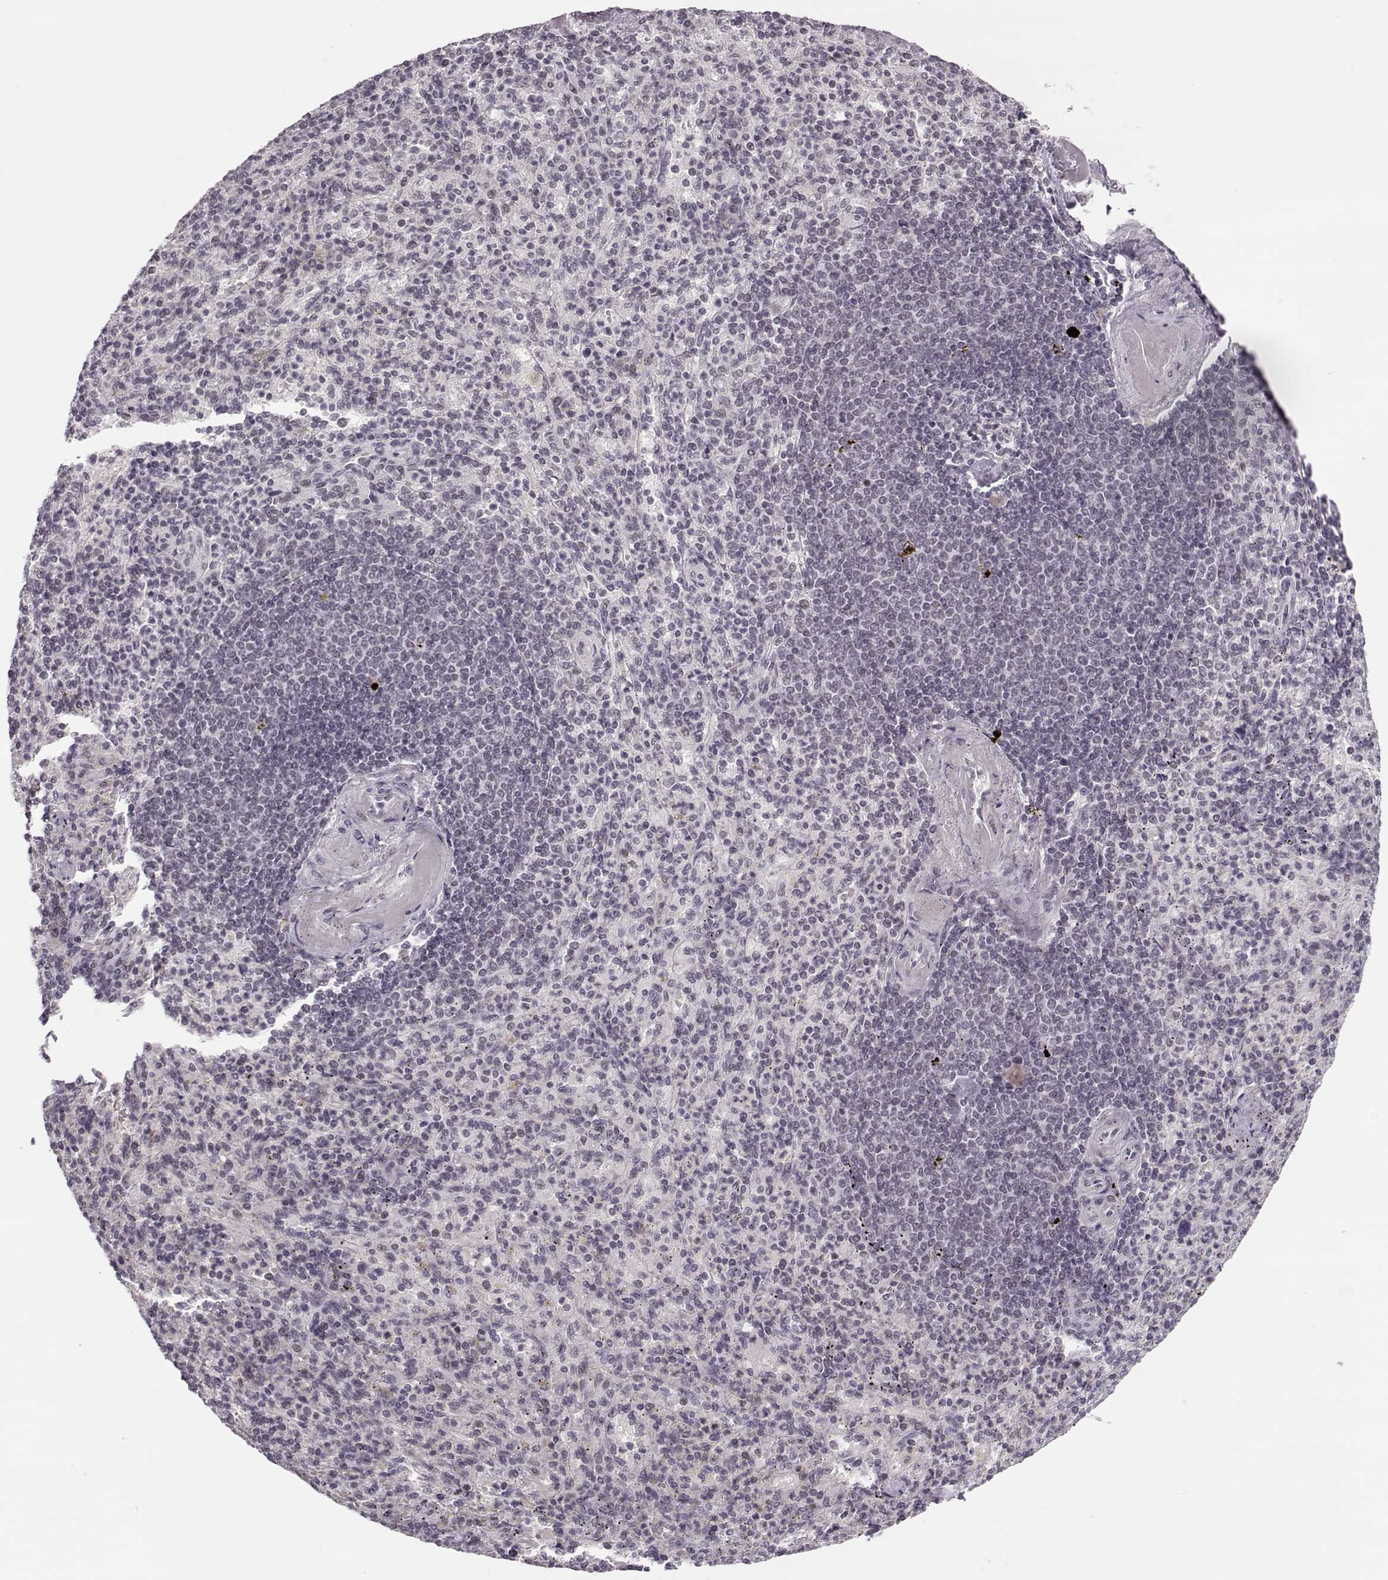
{"staining": {"intensity": "negative", "quantity": "none", "location": "none"}, "tissue": "spleen", "cell_type": "Cells in red pulp", "image_type": "normal", "snomed": [{"axis": "morphology", "description": "Normal tissue, NOS"}, {"axis": "topography", "description": "Spleen"}], "caption": "High magnification brightfield microscopy of normal spleen stained with DAB (3,3'-diaminobenzidine) (brown) and counterstained with hematoxylin (blue): cells in red pulp show no significant staining.", "gene": "LIN28A", "patient": {"sex": "female", "age": 74}}